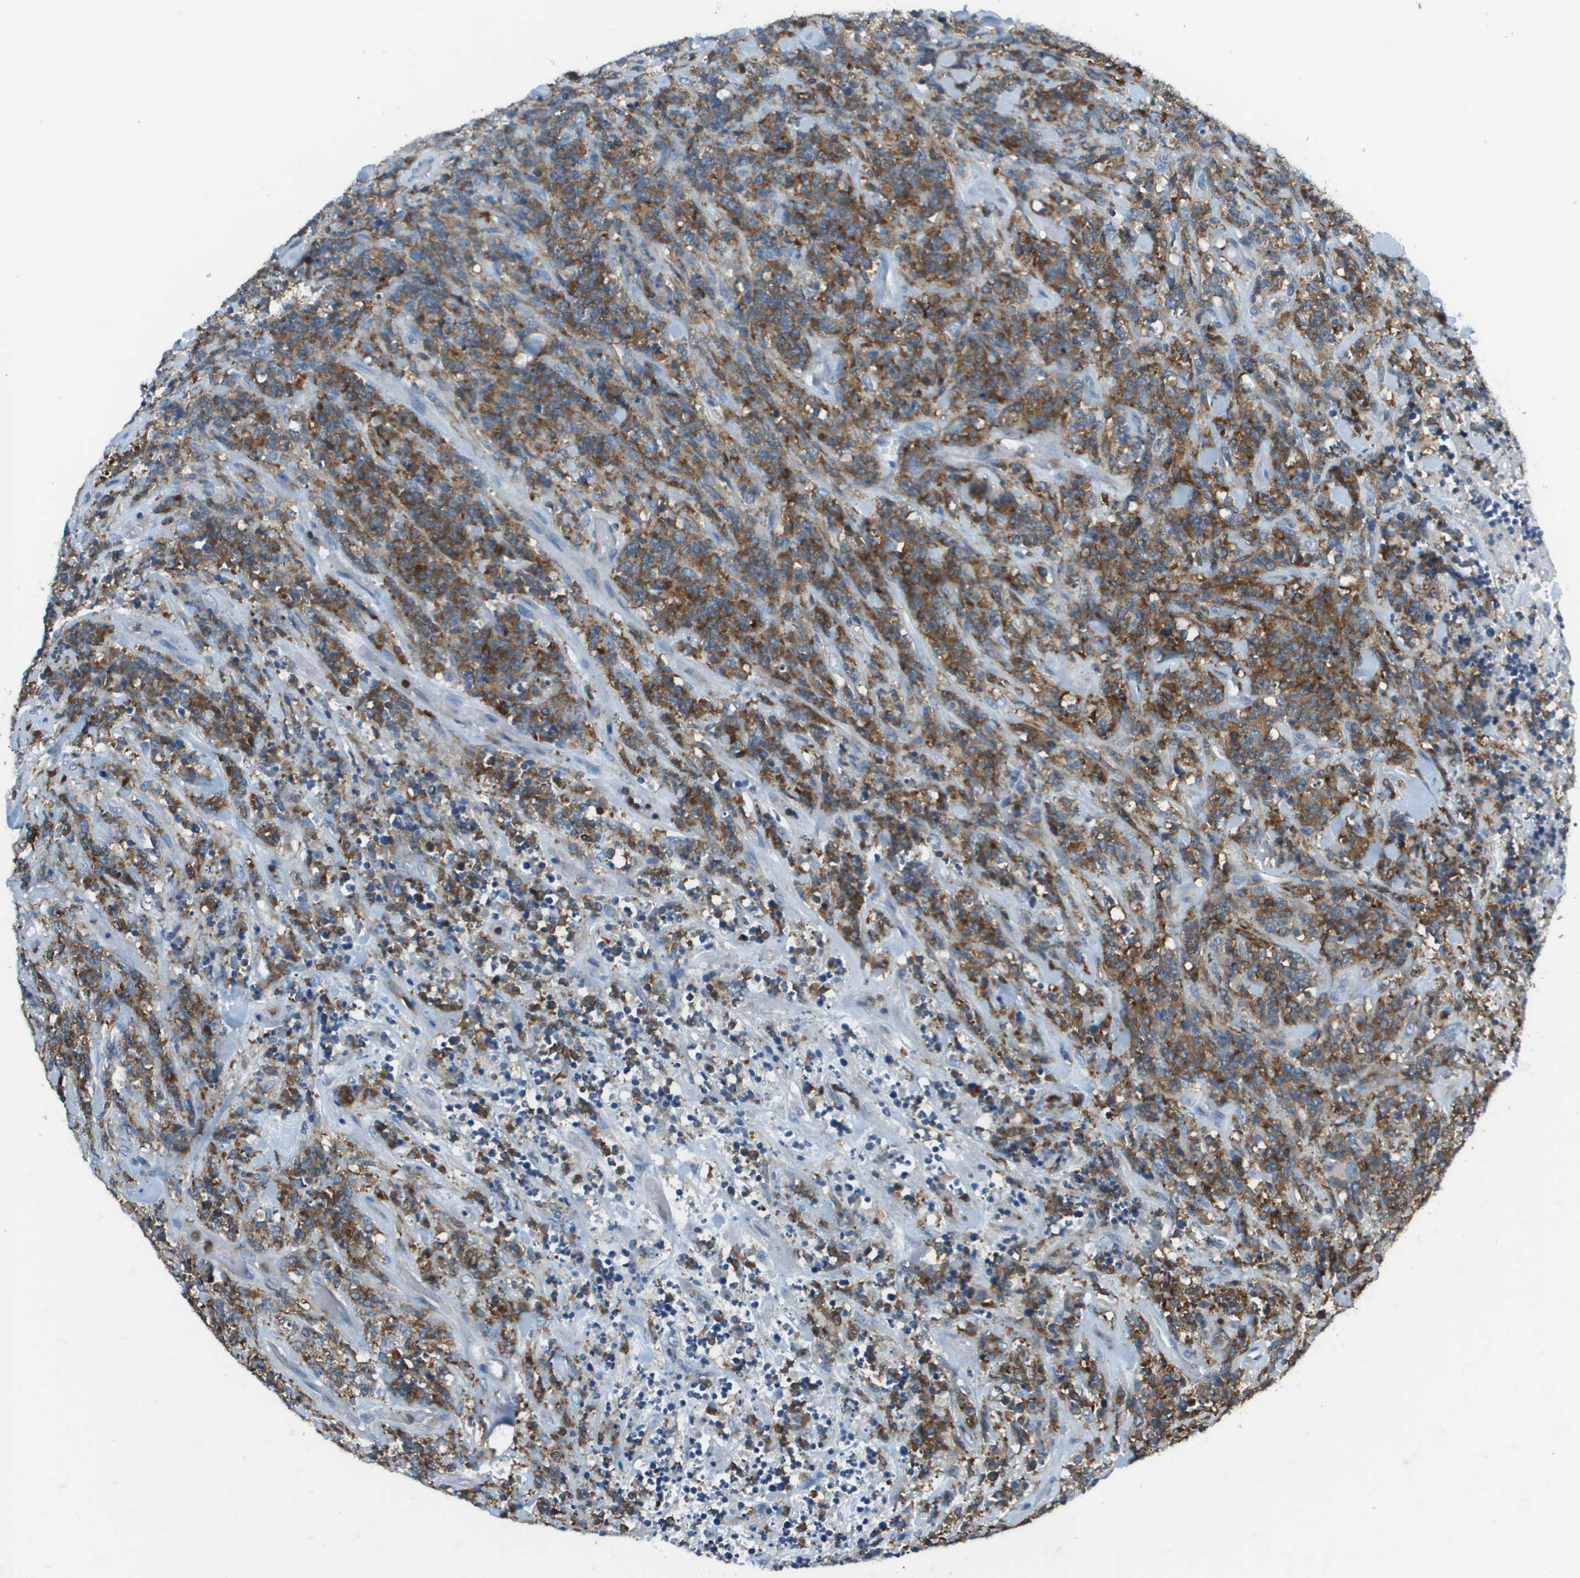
{"staining": {"intensity": "moderate", "quantity": ">75%", "location": "cytoplasmic/membranous"}, "tissue": "lymphoma", "cell_type": "Tumor cells", "image_type": "cancer", "snomed": [{"axis": "morphology", "description": "Malignant lymphoma, non-Hodgkin's type, High grade"}, {"axis": "topography", "description": "Soft tissue"}], "caption": "Human lymphoma stained with a brown dye exhibits moderate cytoplasmic/membranous positive positivity in approximately >75% of tumor cells.", "gene": "APBB1IP", "patient": {"sex": "male", "age": 18}}